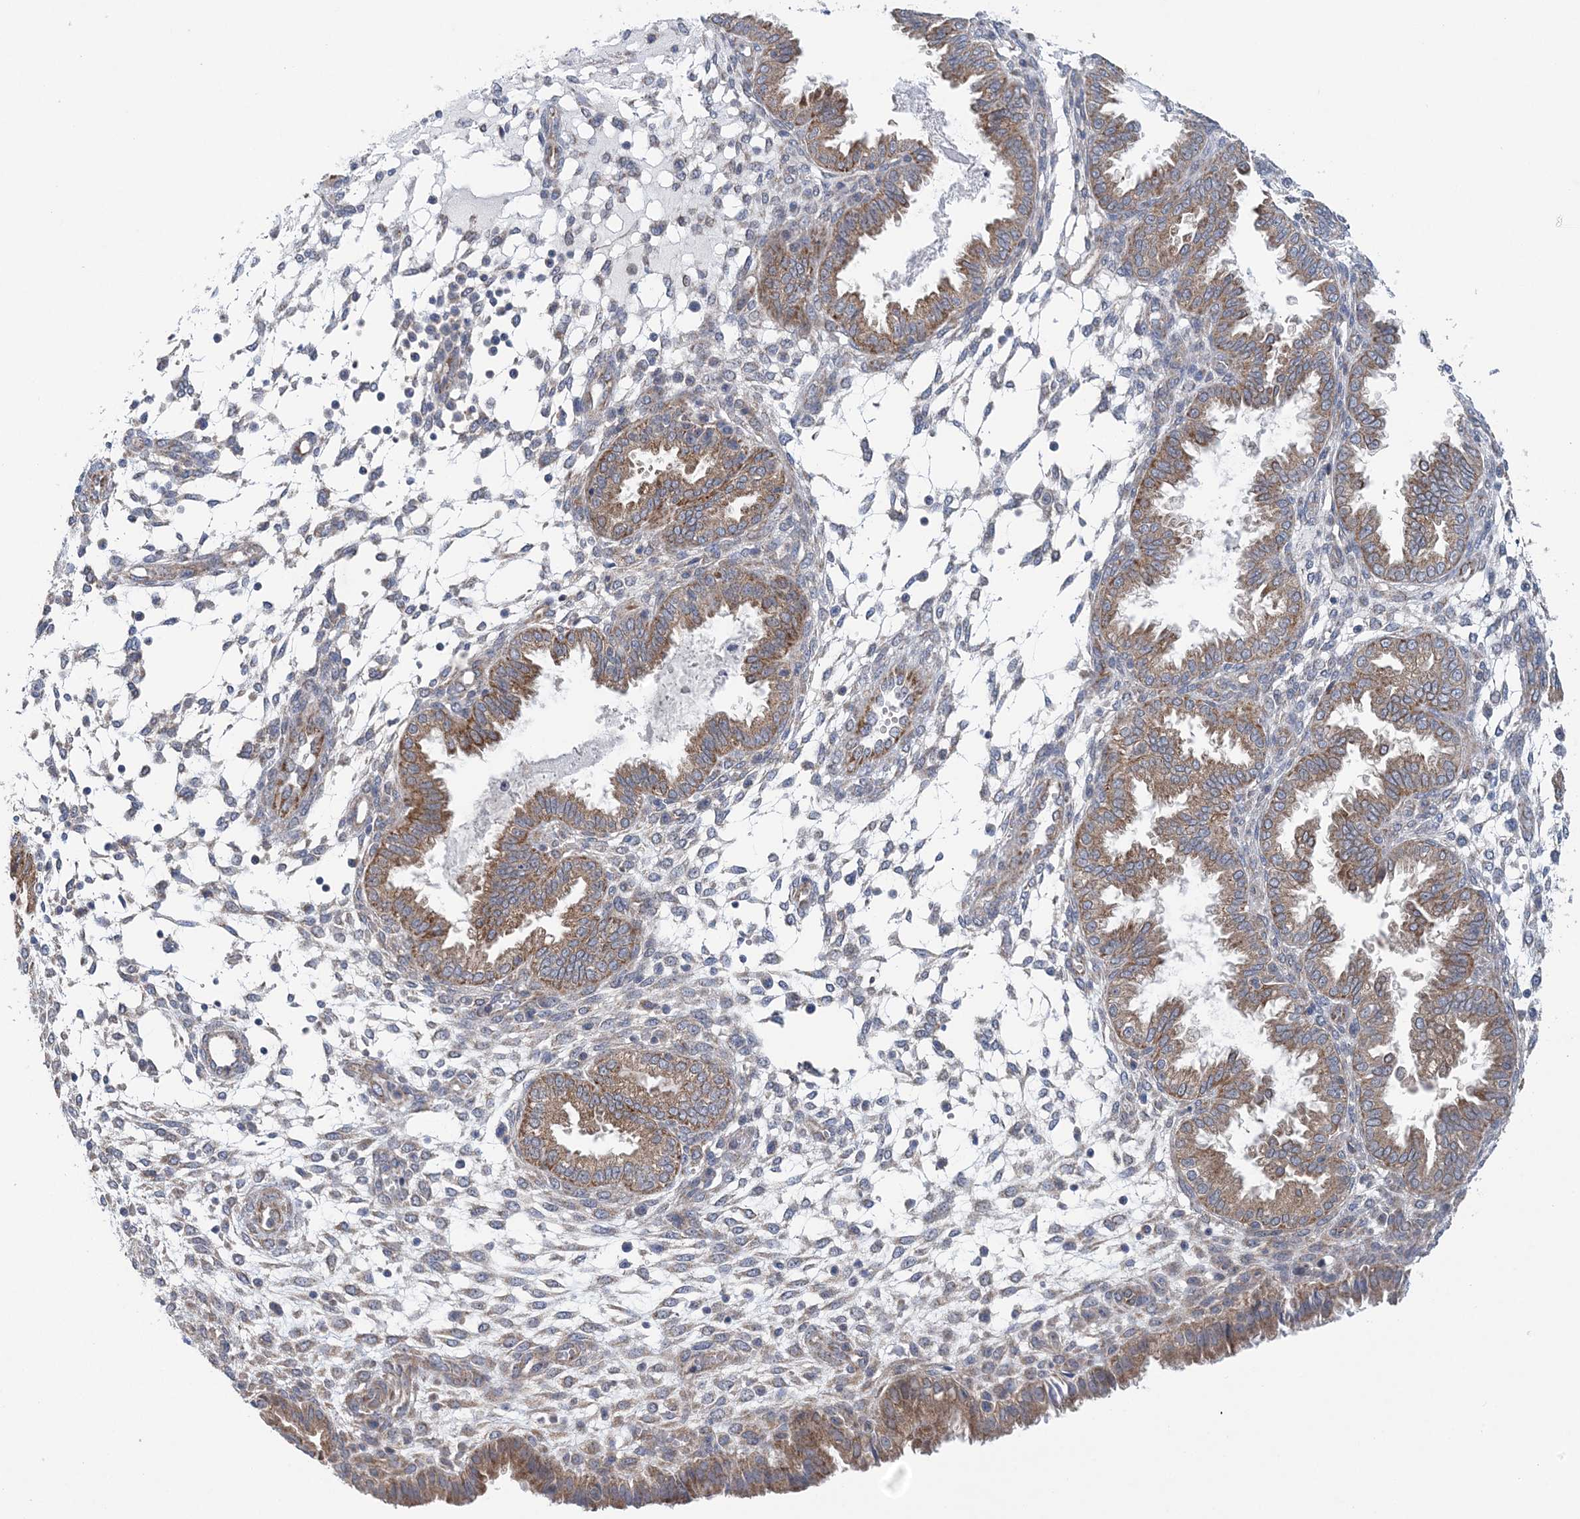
{"staining": {"intensity": "negative", "quantity": "none", "location": "none"}, "tissue": "endometrium", "cell_type": "Cells in endometrial stroma", "image_type": "normal", "snomed": [{"axis": "morphology", "description": "Normal tissue, NOS"}, {"axis": "topography", "description": "Endometrium"}], "caption": "This is an immunohistochemistry image of unremarkable human endometrium. There is no positivity in cells in endometrial stroma.", "gene": "COPE", "patient": {"sex": "female", "age": 33}}